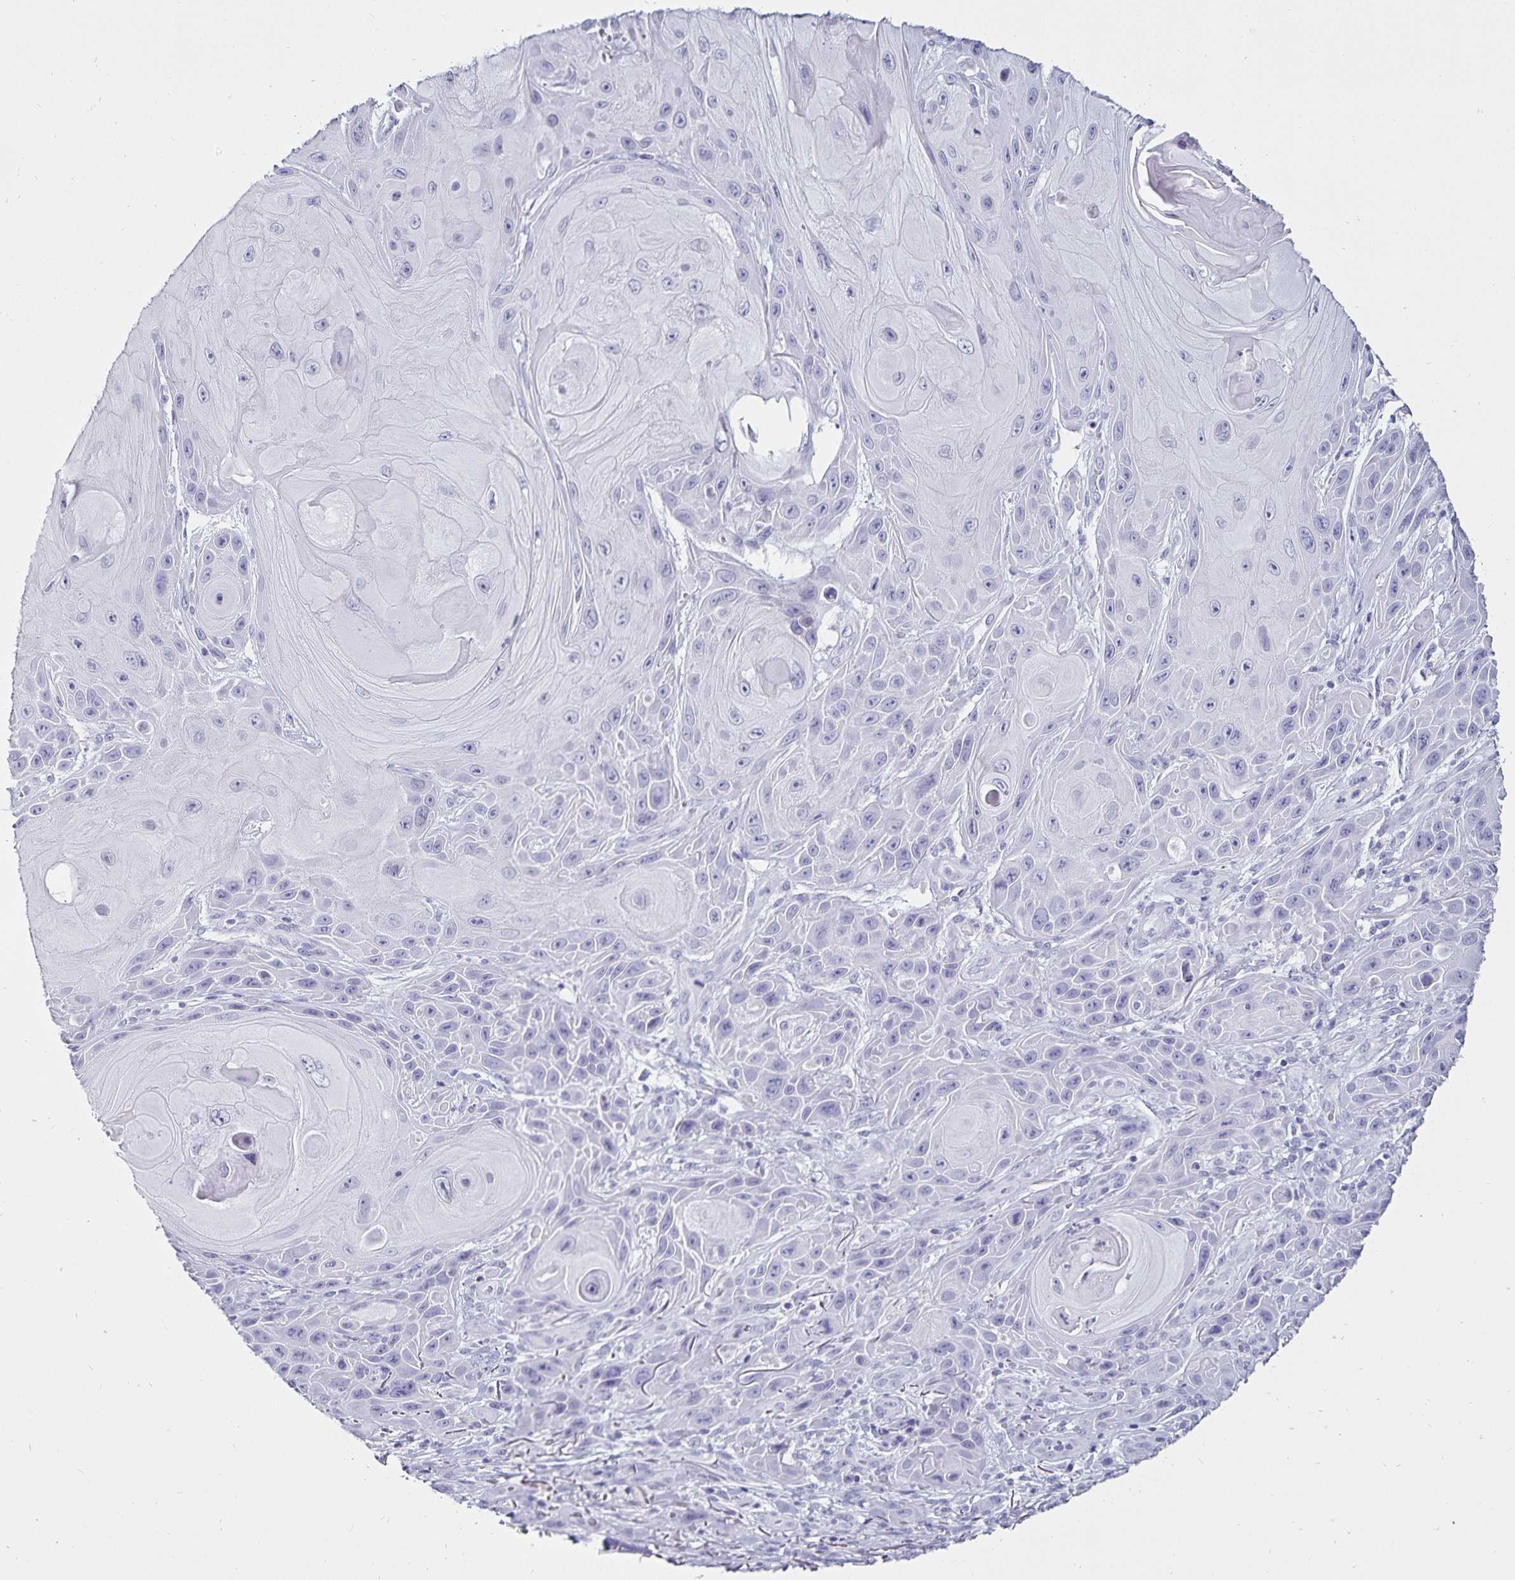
{"staining": {"intensity": "negative", "quantity": "none", "location": "none"}, "tissue": "skin cancer", "cell_type": "Tumor cells", "image_type": "cancer", "snomed": [{"axis": "morphology", "description": "Squamous cell carcinoma, NOS"}, {"axis": "topography", "description": "Skin"}], "caption": "A high-resolution micrograph shows IHC staining of squamous cell carcinoma (skin), which reveals no significant staining in tumor cells.", "gene": "DEFA6", "patient": {"sex": "female", "age": 94}}